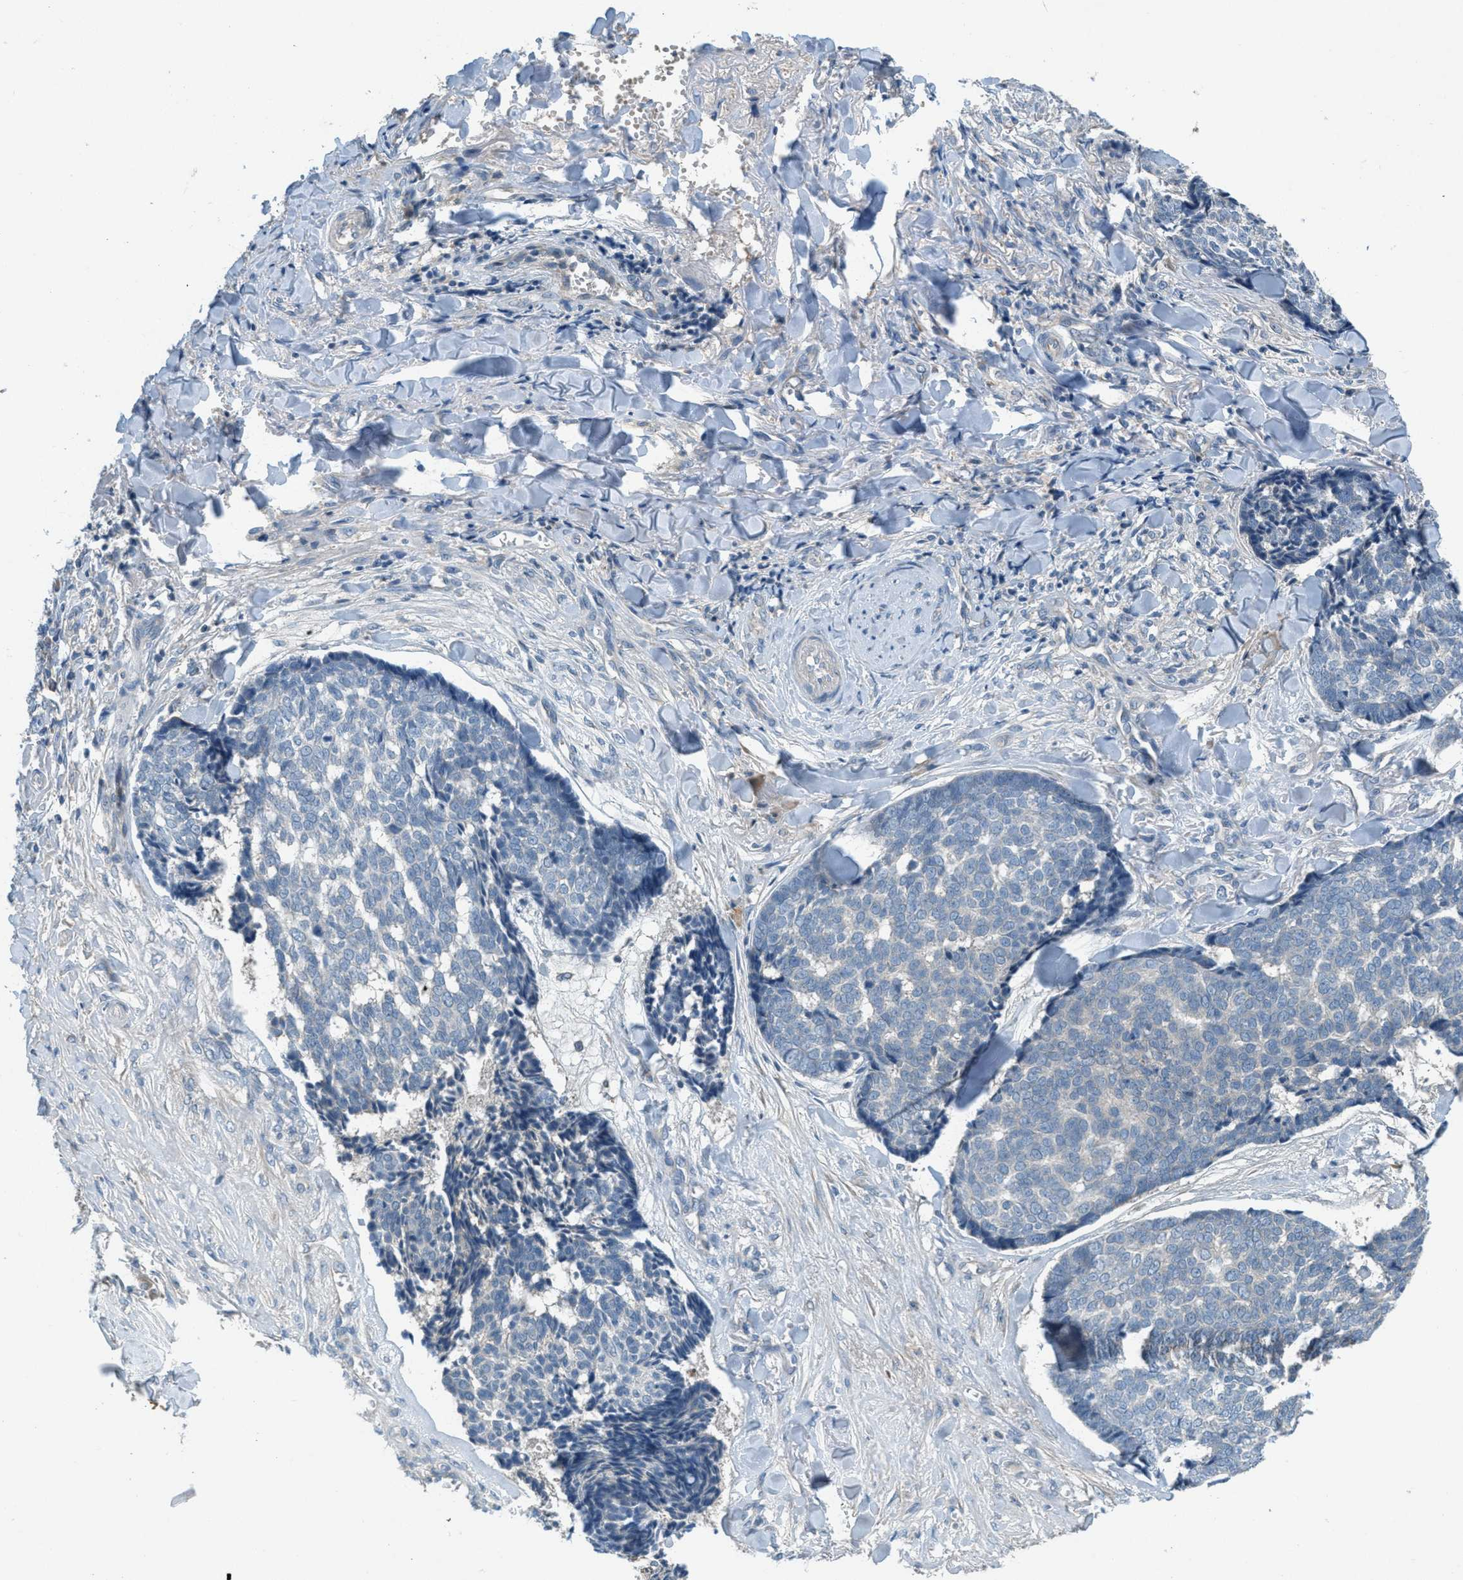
{"staining": {"intensity": "negative", "quantity": "none", "location": "none"}, "tissue": "skin cancer", "cell_type": "Tumor cells", "image_type": "cancer", "snomed": [{"axis": "morphology", "description": "Basal cell carcinoma"}, {"axis": "topography", "description": "Skin"}], "caption": "Skin basal cell carcinoma was stained to show a protein in brown. There is no significant positivity in tumor cells.", "gene": "ADCY6", "patient": {"sex": "male", "age": 84}}